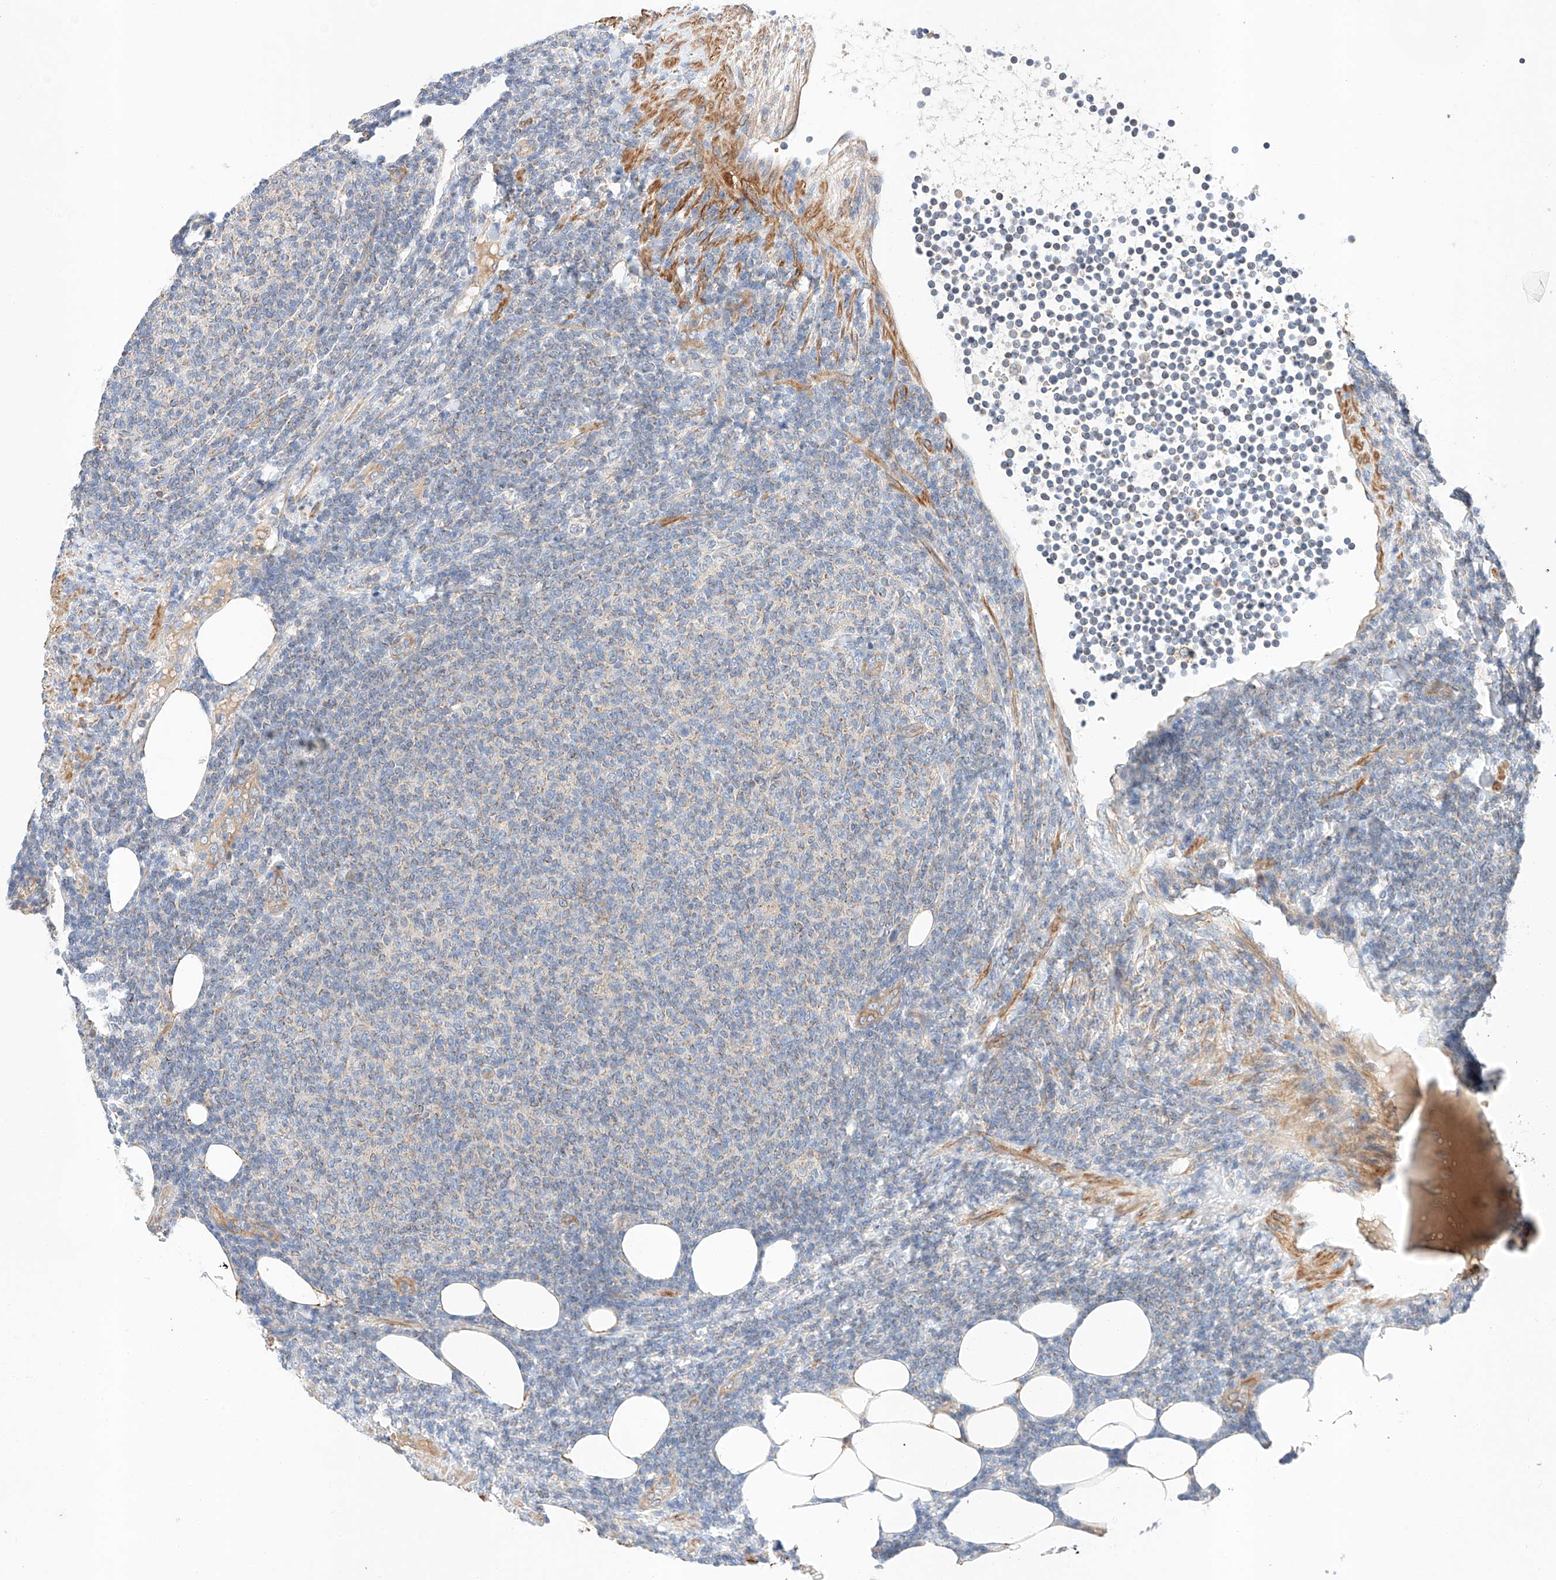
{"staining": {"intensity": "weak", "quantity": "<25%", "location": "cytoplasmic/membranous"}, "tissue": "lymphoma", "cell_type": "Tumor cells", "image_type": "cancer", "snomed": [{"axis": "morphology", "description": "Malignant lymphoma, non-Hodgkin's type, Low grade"}, {"axis": "topography", "description": "Lymph node"}], "caption": "High power microscopy image of an immunohistochemistry micrograph of malignant lymphoma, non-Hodgkin's type (low-grade), revealing no significant expression in tumor cells. (DAB immunohistochemistry (IHC) visualized using brightfield microscopy, high magnification).", "gene": "C6orf118", "patient": {"sex": "male", "age": 66}}